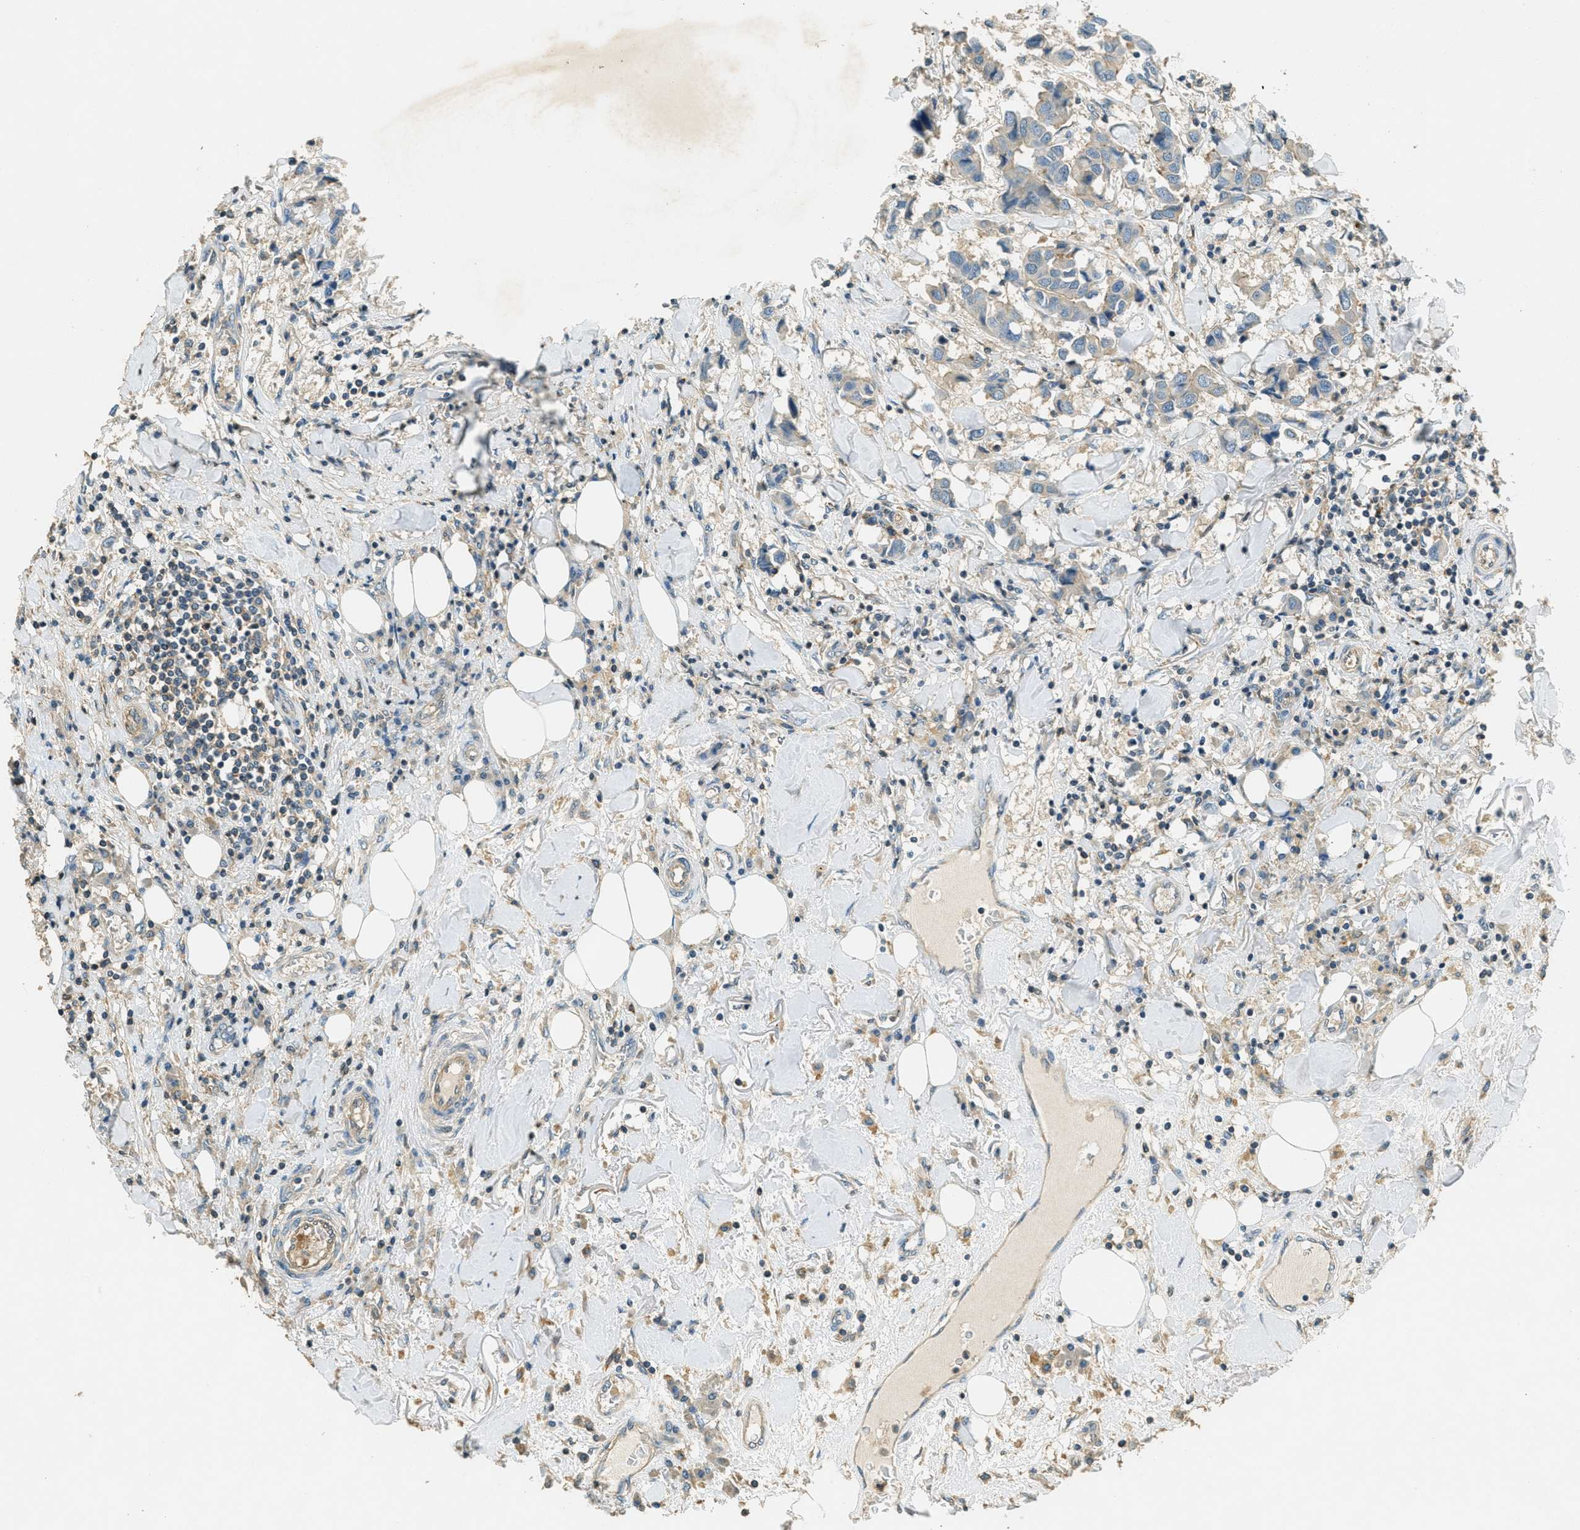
{"staining": {"intensity": "negative", "quantity": "none", "location": "none"}, "tissue": "breast cancer", "cell_type": "Tumor cells", "image_type": "cancer", "snomed": [{"axis": "morphology", "description": "Duct carcinoma"}, {"axis": "topography", "description": "Breast"}], "caption": "Tumor cells show no significant protein positivity in invasive ductal carcinoma (breast). (Brightfield microscopy of DAB (3,3'-diaminobenzidine) IHC at high magnification).", "gene": "NUDT4", "patient": {"sex": "female", "age": 80}}